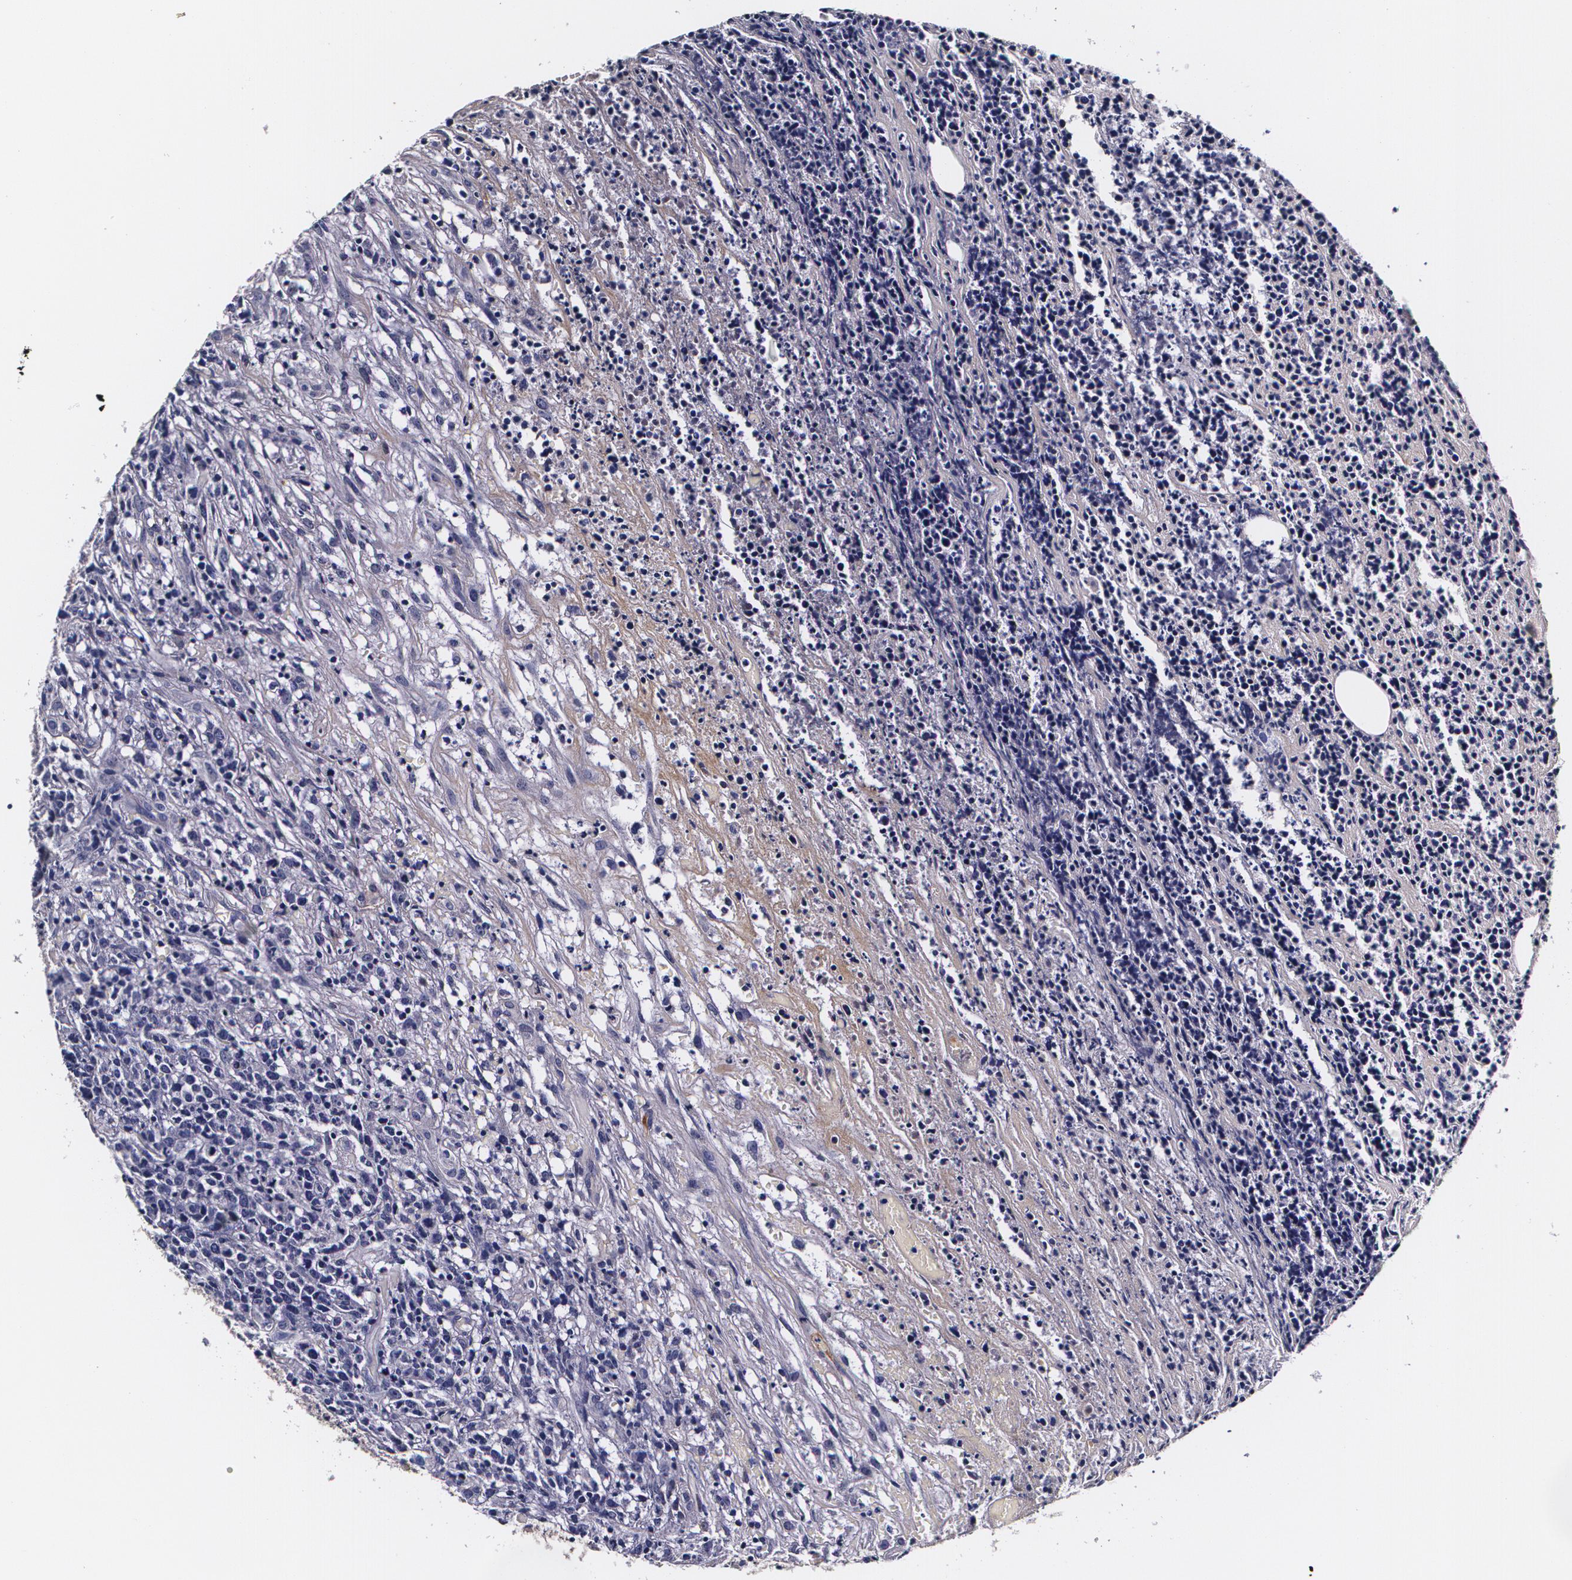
{"staining": {"intensity": "negative", "quantity": "none", "location": "none"}, "tissue": "lymphoma", "cell_type": "Tumor cells", "image_type": "cancer", "snomed": [{"axis": "morphology", "description": "Malignant lymphoma, non-Hodgkin's type, High grade"}, {"axis": "topography", "description": "Lymph node"}], "caption": "Immunohistochemistry (IHC) histopathology image of human lymphoma stained for a protein (brown), which displays no expression in tumor cells.", "gene": "TTR", "patient": {"sex": "female", "age": 73}}